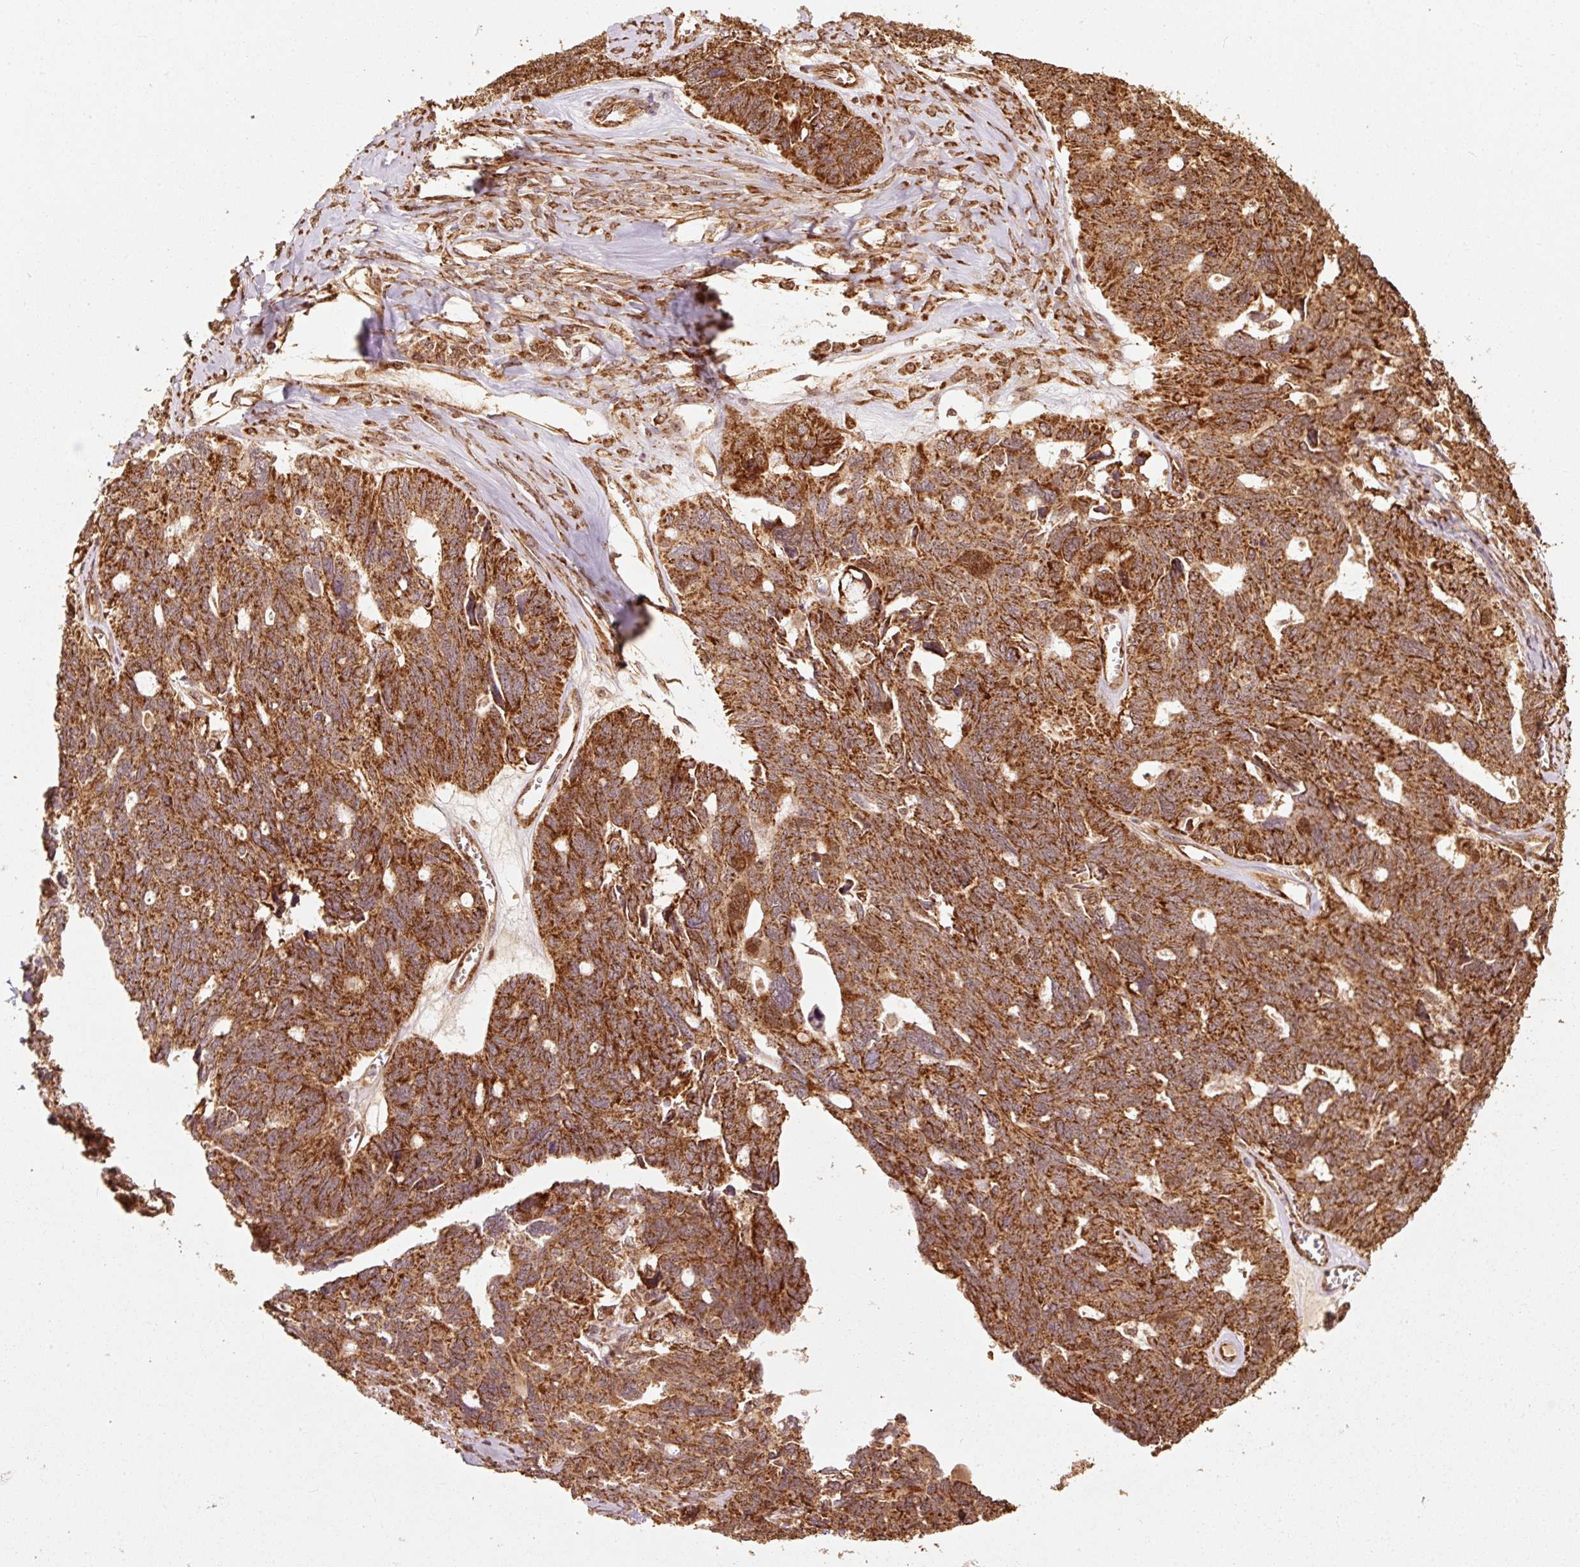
{"staining": {"intensity": "strong", "quantity": ">75%", "location": "cytoplasmic/membranous"}, "tissue": "ovarian cancer", "cell_type": "Tumor cells", "image_type": "cancer", "snomed": [{"axis": "morphology", "description": "Cystadenocarcinoma, serous, NOS"}, {"axis": "topography", "description": "Ovary"}], "caption": "Approximately >75% of tumor cells in human serous cystadenocarcinoma (ovarian) exhibit strong cytoplasmic/membranous protein staining as visualized by brown immunohistochemical staining.", "gene": "MRPL16", "patient": {"sex": "female", "age": 79}}